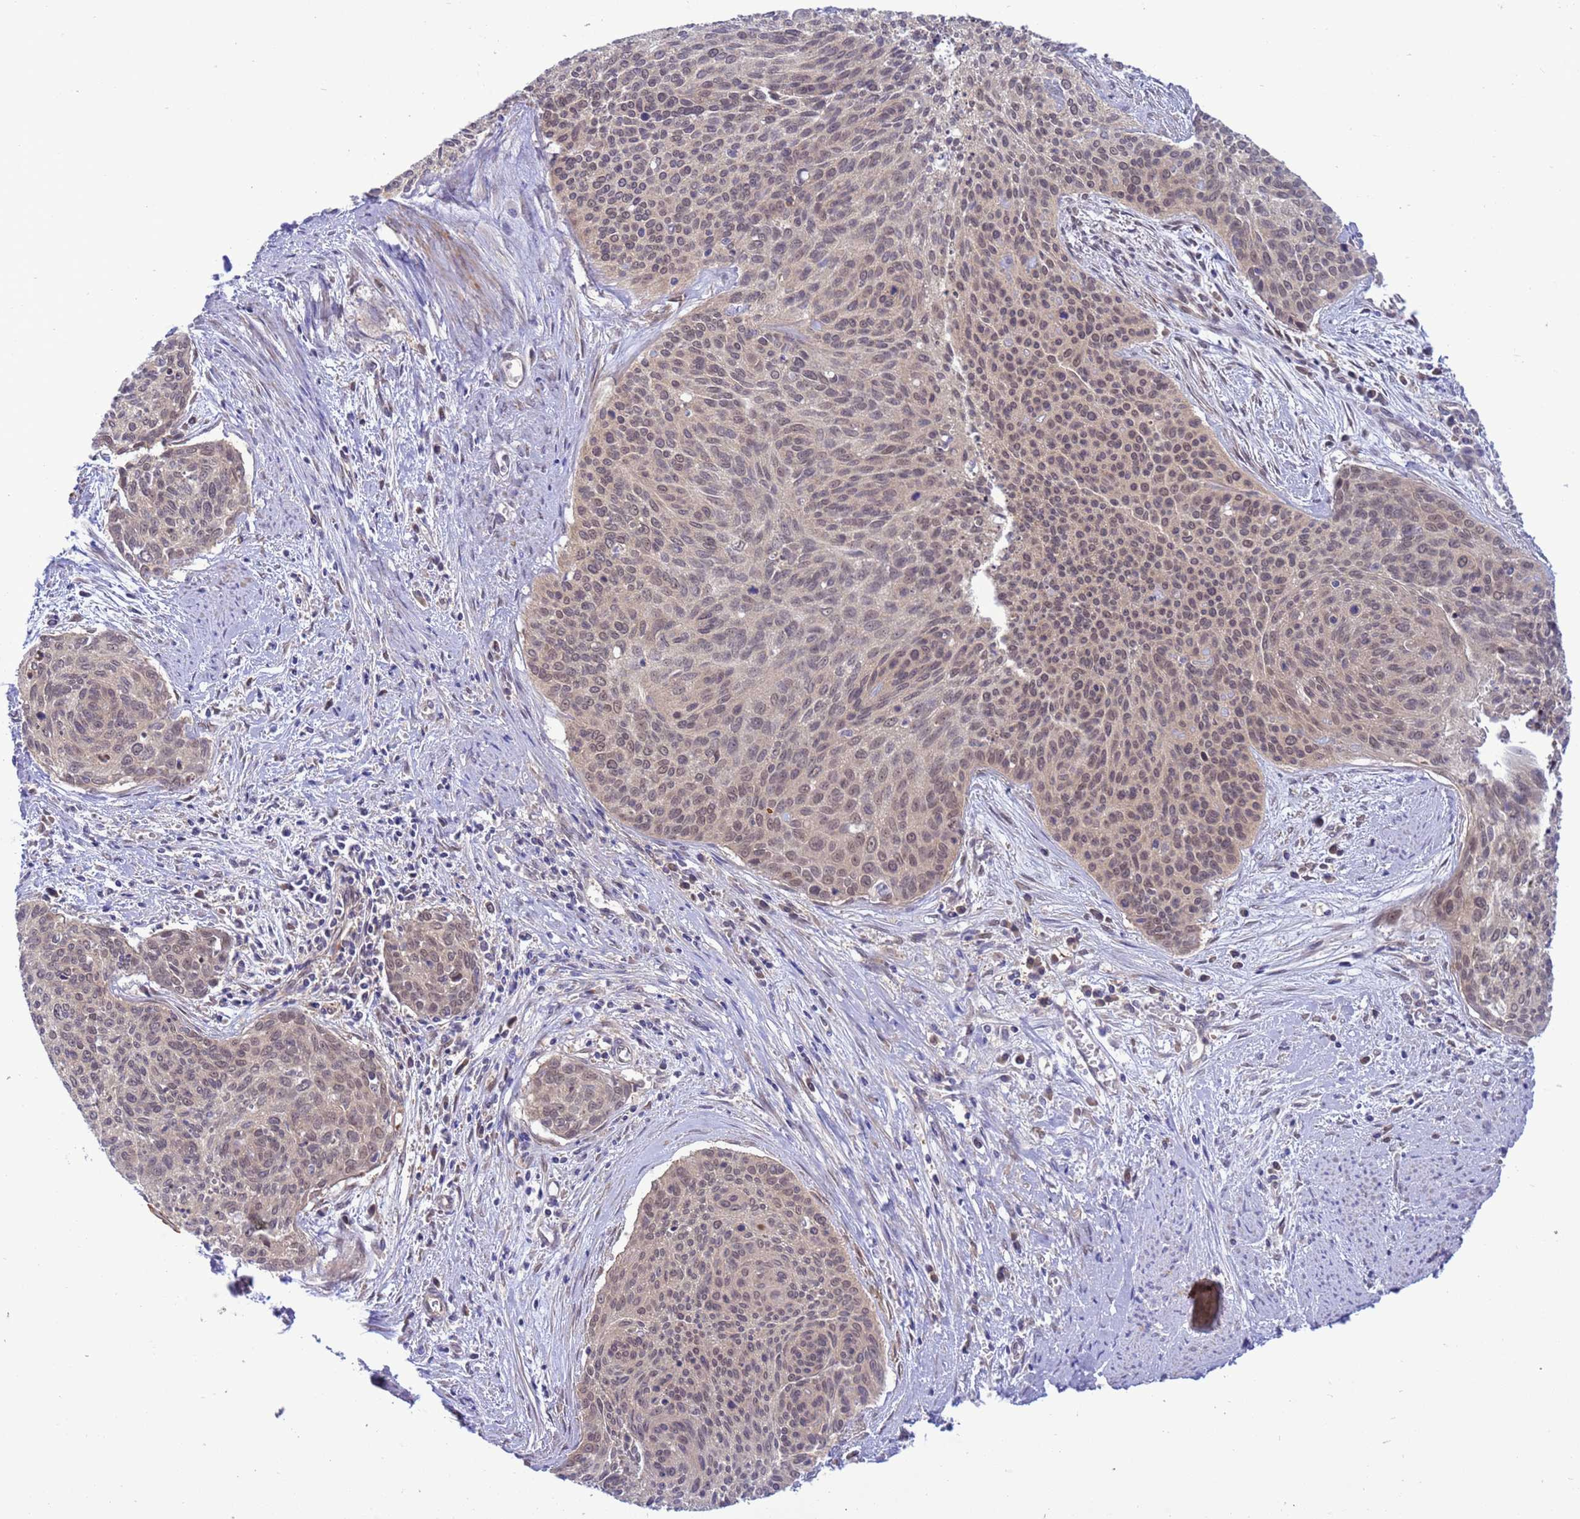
{"staining": {"intensity": "weak", "quantity": "25%-75%", "location": "nuclear"}, "tissue": "cervical cancer", "cell_type": "Tumor cells", "image_type": "cancer", "snomed": [{"axis": "morphology", "description": "Squamous cell carcinoma, NOS"}, {"axis": "topography", "description": "Cervix"}], "caption": "Tumor cells show low levels of weak nuclear expression in about 25%-75% of cells in human cervical cancer (squamous cell carcinoma). (DAB (3,3'-diaminobenzidine) = brown stain, brightfield microscopy at high magnification).", "gene": "ZNF461", "patient": {"sex": "female", "age": 55}}